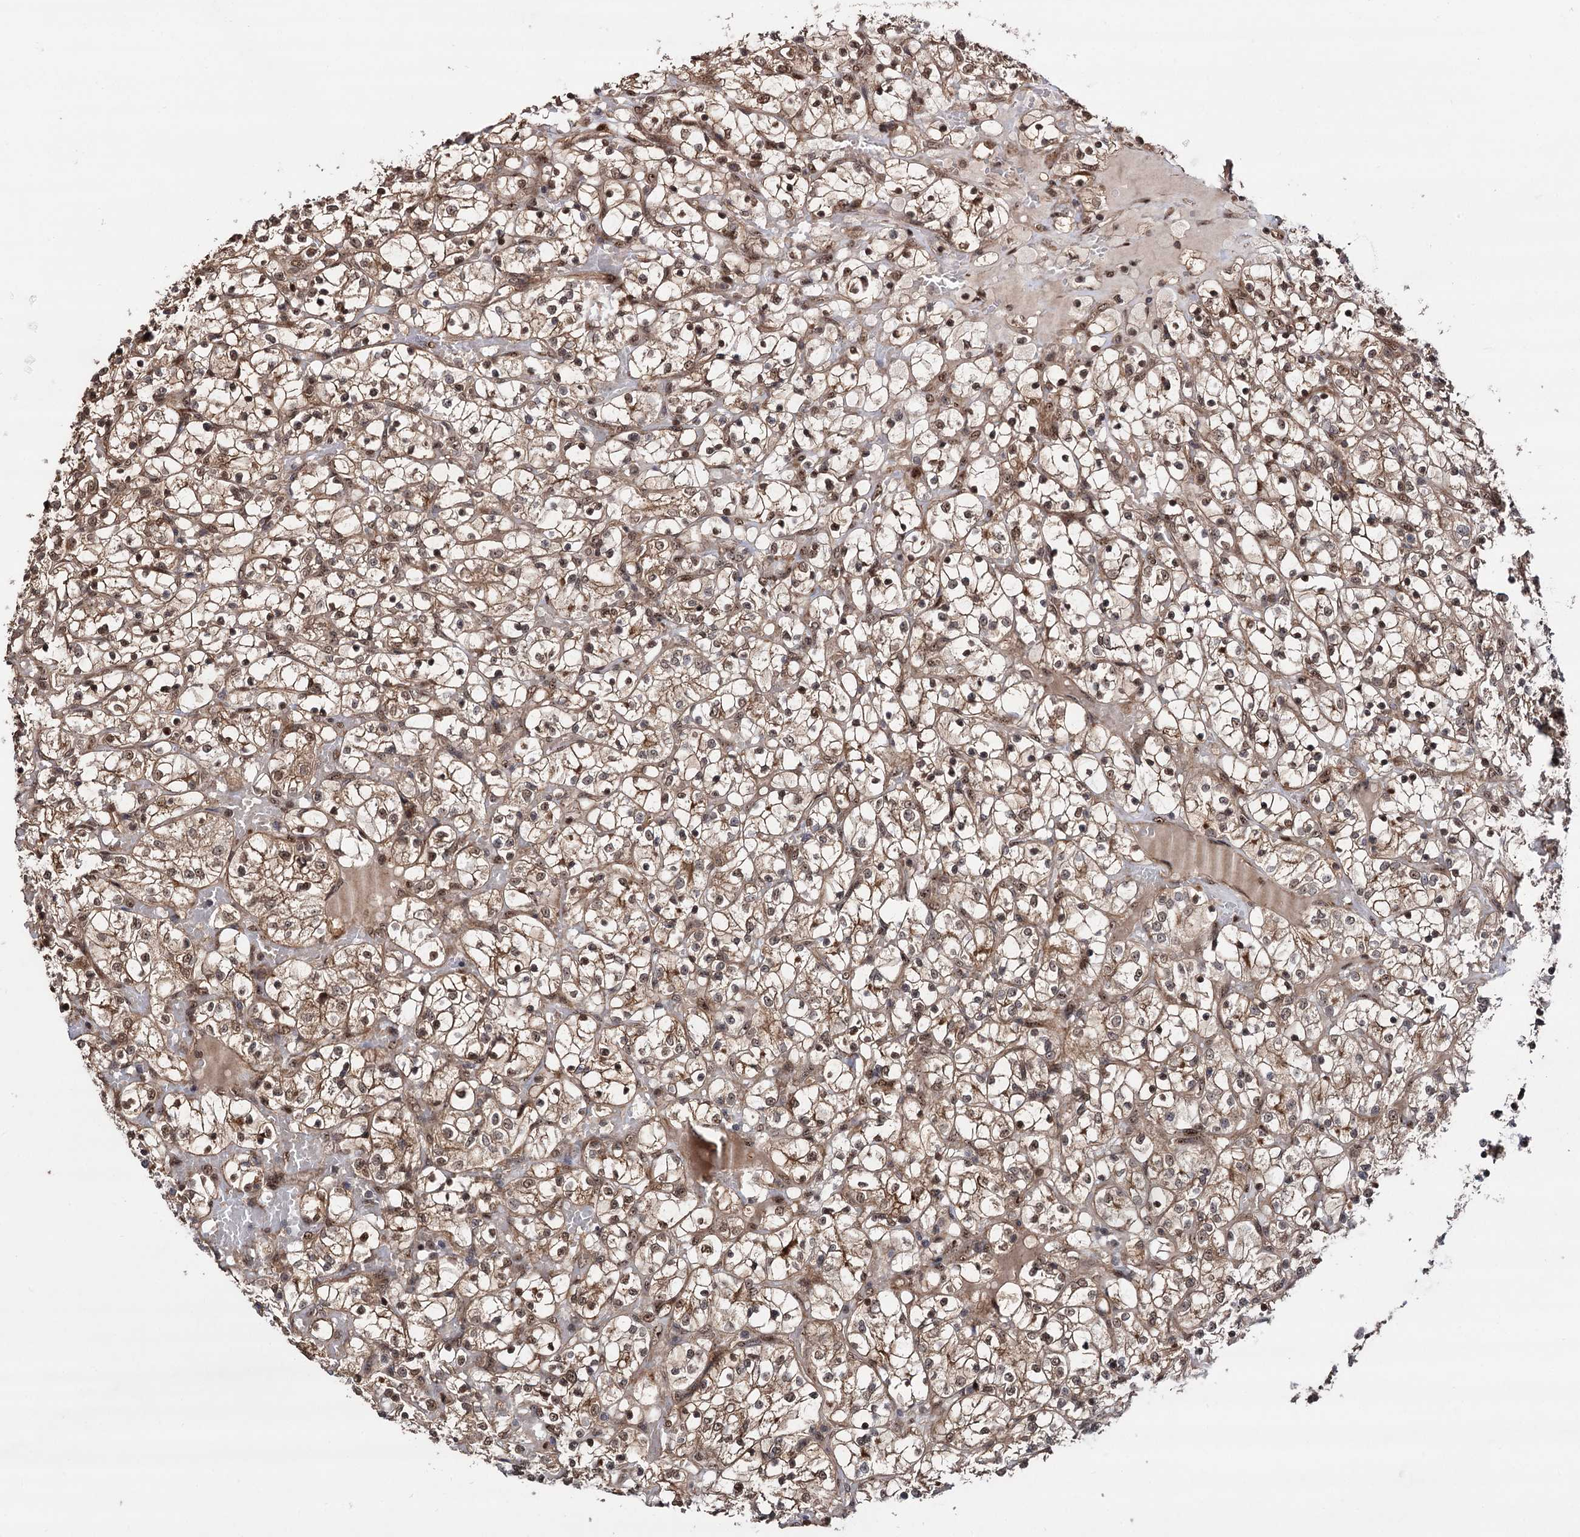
{"staining": {"intensity": "moderate", "quantity": ">75%", "location": "cytoplasmic/membranous,nuclear"}, "tissue": "renal cancer", "cell_type": "Tumor cells", "image_type": "cancer", "snomed": [{"axis": "morphology", "description": "Adenocarcinoma, NOS"}, {"axis": "topography", "description": "Kidney"}], "caption": "Immunohistochemistry of adenocarcinoma (renal) shows medium levels of moderate cytoplasmic/membranous and nuclear positivity in approximately >75% of tumor cells. (IHC, brightfield microscopy, high magnification).", "gene": "PIGB", "patient": {"sex": "female", "age": 69}}